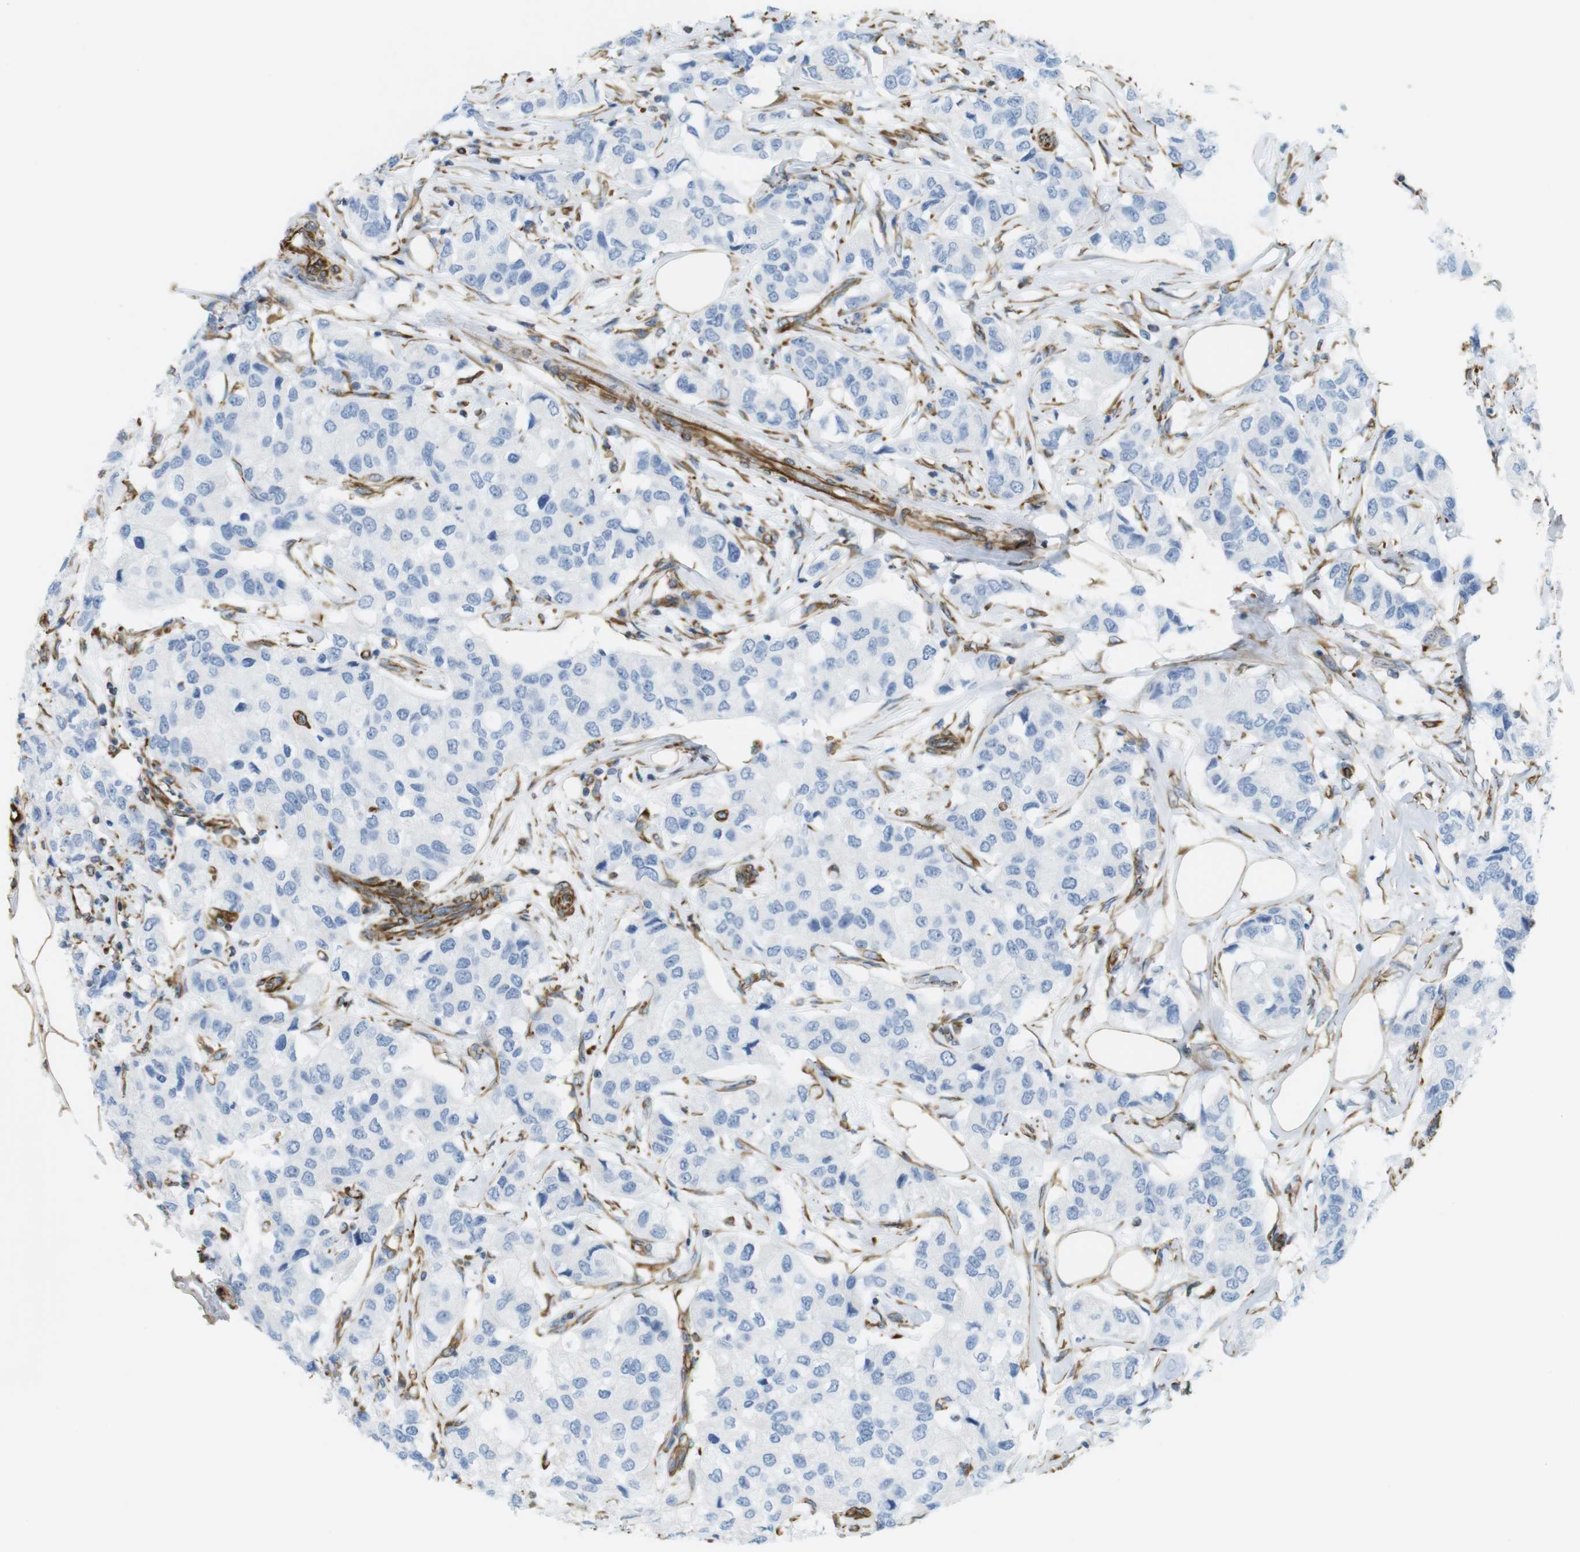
{"staining": {"intensity": "negative", "quantity": "none", "location": "none"}, "tissue": "breast cancer", "cell_type": "Tumor cells", "image_type": "cancer", "snomed": [{"axis": "morphology", "description": "Duct carcinoma"}, {"axis": "topography", "description": "Breast"}], "caption": "This photomicrograph is of breast cancer (infiltrating ductal carcinoma) stained with IHC to label a protein in brown with the nuclei are counter-stained blue. There is no expression in tumor cells.", "gene": "MS4A10", "patient": {"sex": "female", "age": 80}}